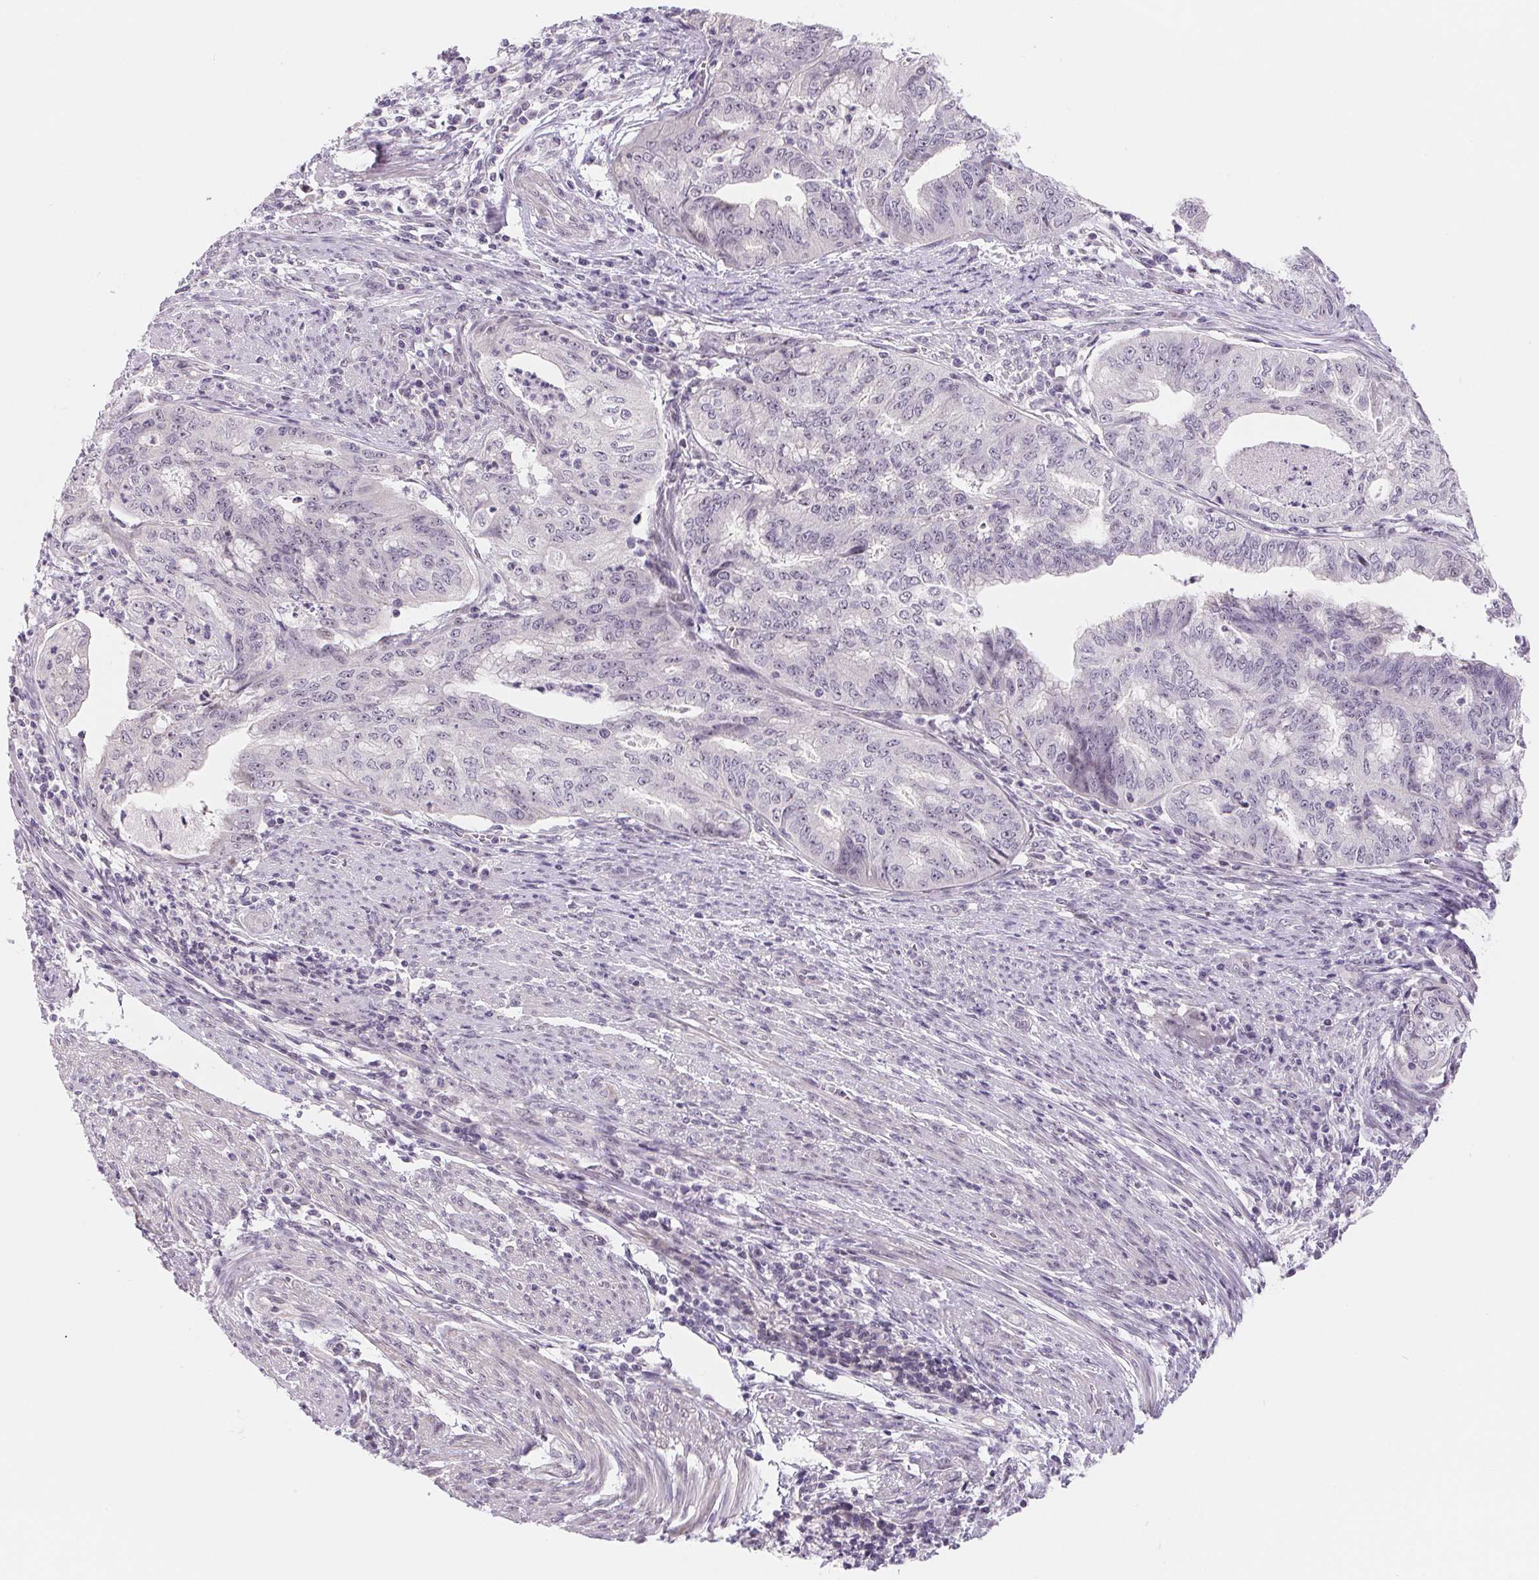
{"staining": {"intensity": "negative", "quantity": "none", "location": "none"}, "tissue": "endometrial cancer", "cell_type": "Tumor cells", "image_type": "cancer", "snomed": [{"axis": "morphology", "description": "Adenocarcinoma, NOS"}, {"axis": "topography", "description": "Endometrium"}], "caption": "A high-resolution micrograph shows immunohistochemistry (IHC) staining of endometrial cancer (adenocarcinoma), which displays no significant positivity in tumor cells.", "gene": "LCA5L", "patient": {"sex": "female", "age": 79}}